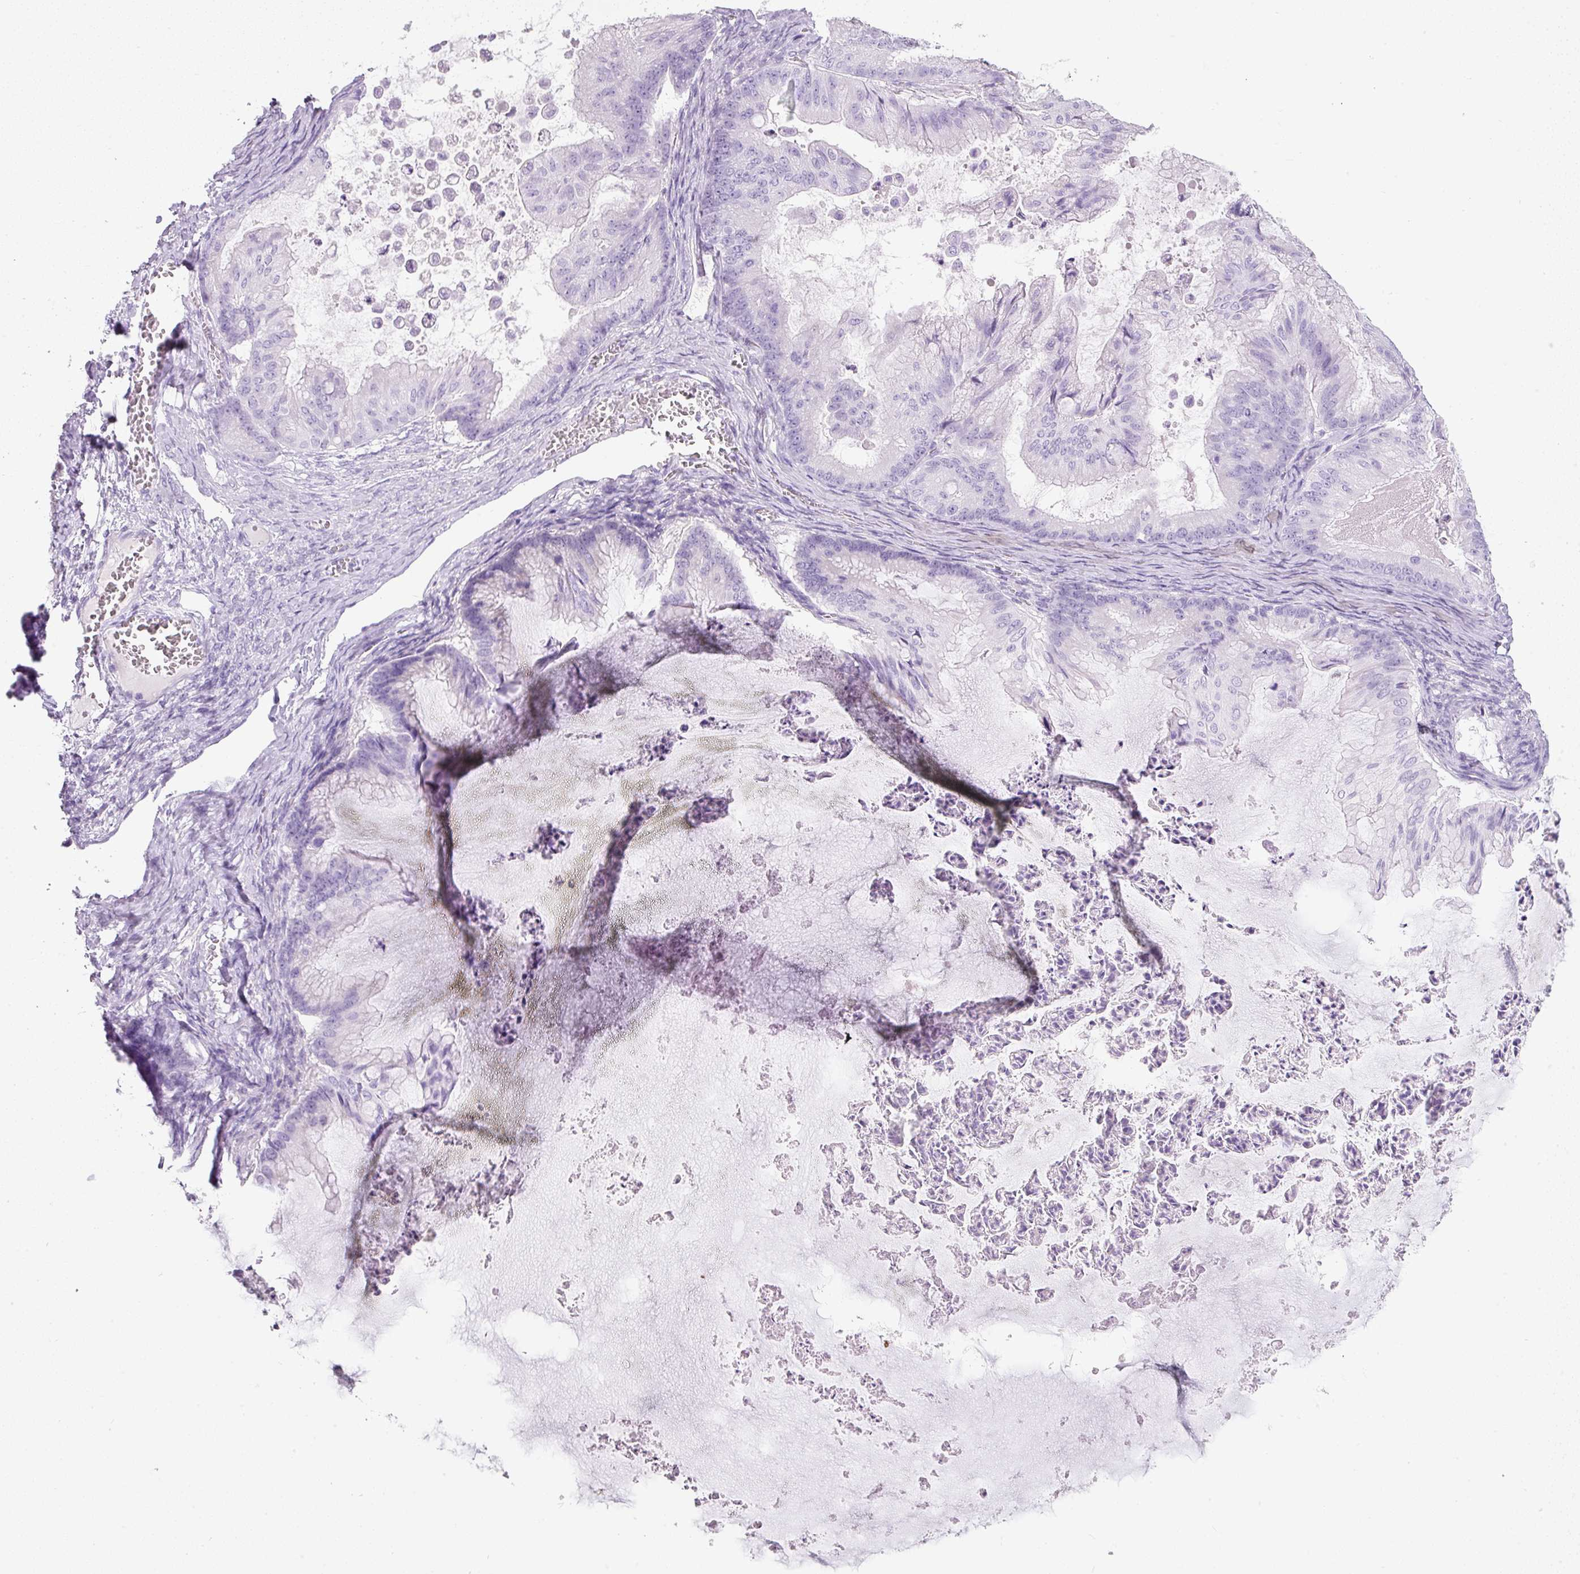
{"staining": {"intensity": "negative", "quantity": "none", "location": "none"}, "tissue": "ovarian cancer", "cell_type": "Tumor cells", "image_type": "cancer", "snomed": [{"axis": "morphology", "description": "Cystadenocarcinoma, mucinous, NOS"}, {"axis": "topography", "description": "Ovary"}], "caption": "High magnification brightfield microscopy of ovarian mucinous cystadenocarcinoma stained with DAB (brown) and counterstained with hematoxylin (blue): tumor cells show no significant staining.", "gene": "DNM1", "patient": {"sex": "female", "age": 71}}